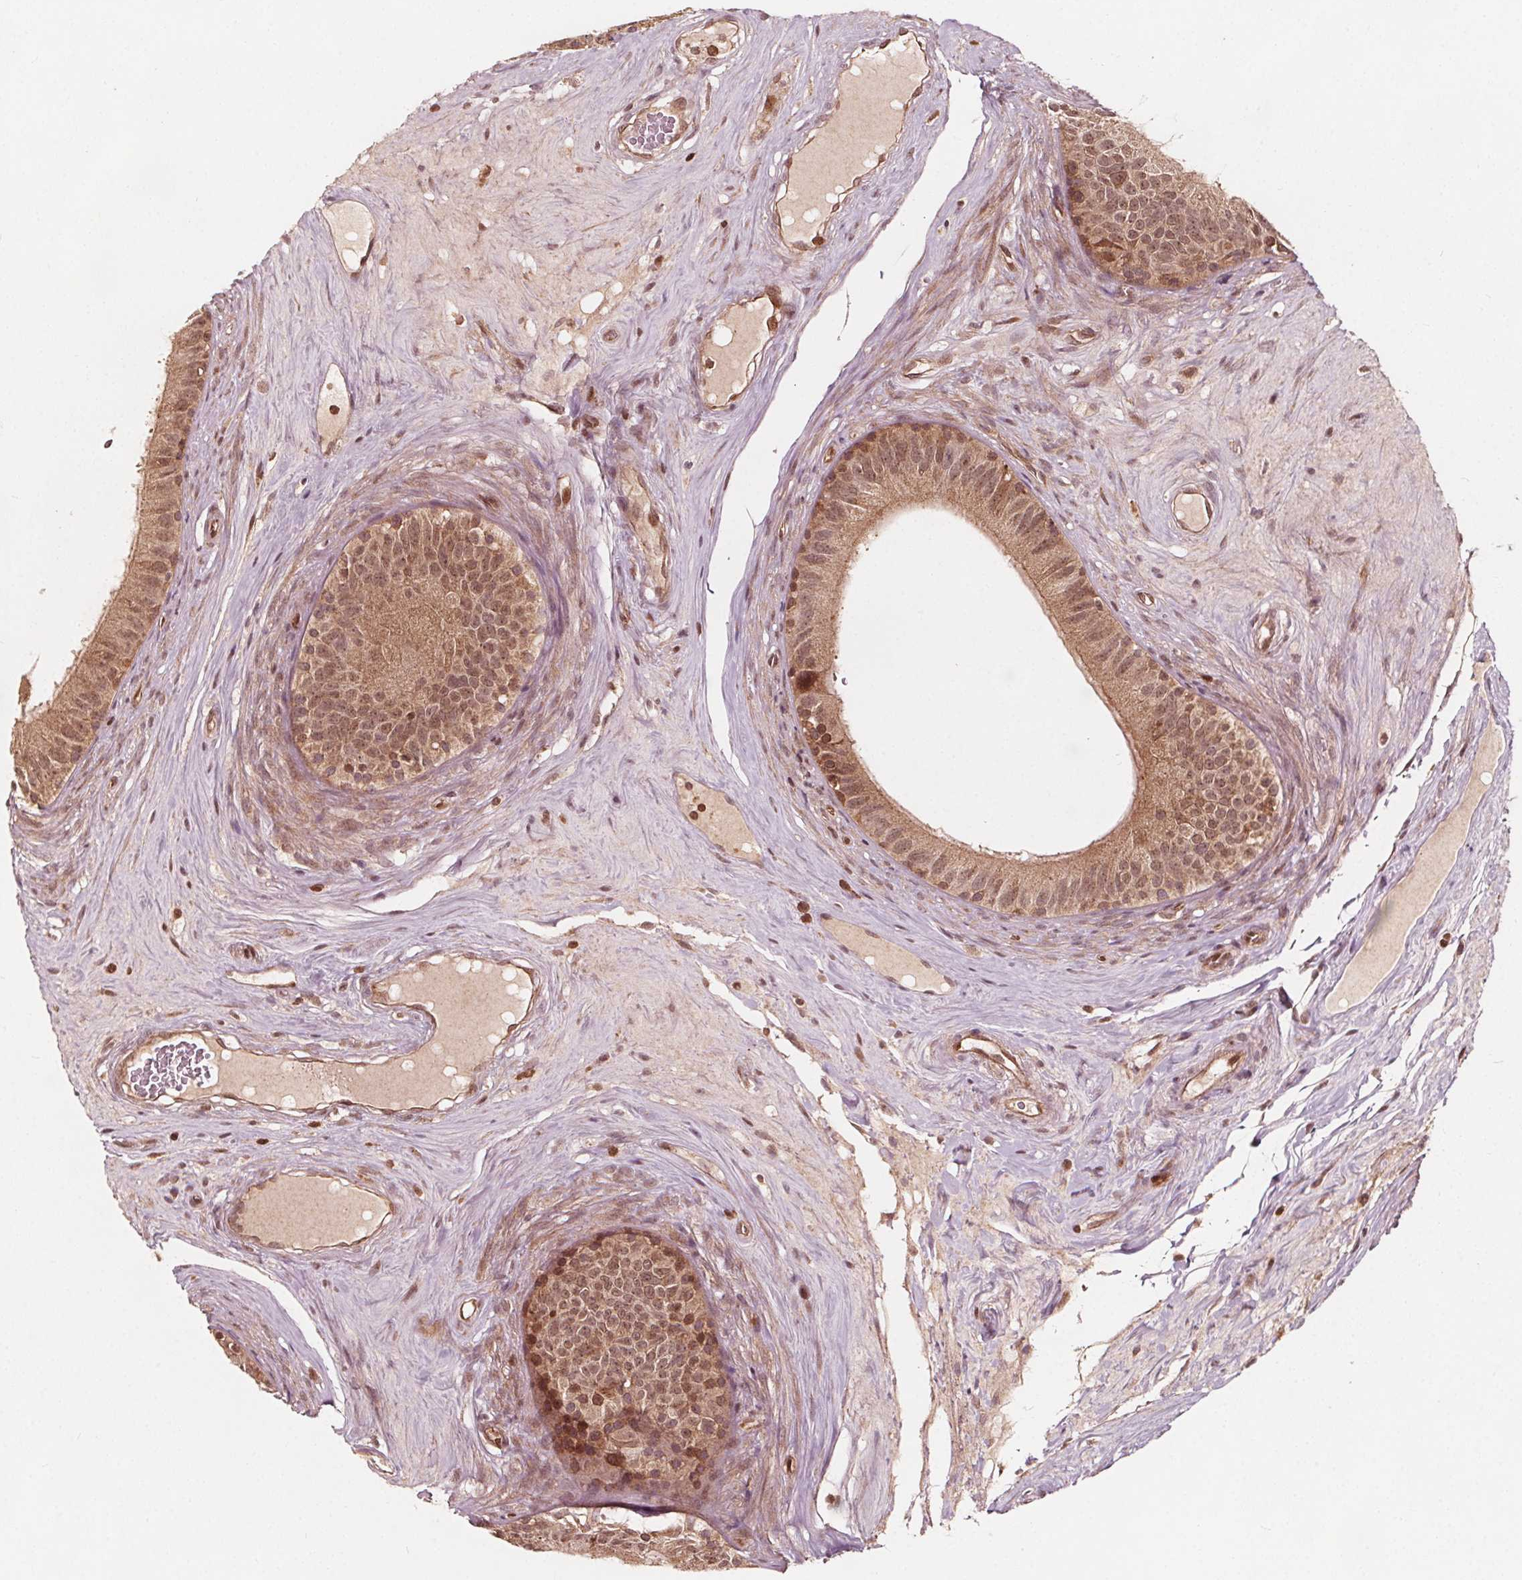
{"staining": {"intensity": "moderate", "quantity": "25%-75%", "location": "cytoplasmic/membranous,nuclear"}, "tissue": "epididymis", "cell_type": "Glandular cells", "image_type": "normal", "snomed": [{"axis": "morphology", "description": "Normal tissue, NOS"}, {"axis": "topography", "description": "Epididymis"}], "caption": "Unremarkable epididymis displays moderate cytoplasmic/membranous,nuclear positivity in about 25%-75% of glandular cells, visualized by immunohistochemistry.", "gene": "AIP", "patient": {"sex": "male", "age": 59}}